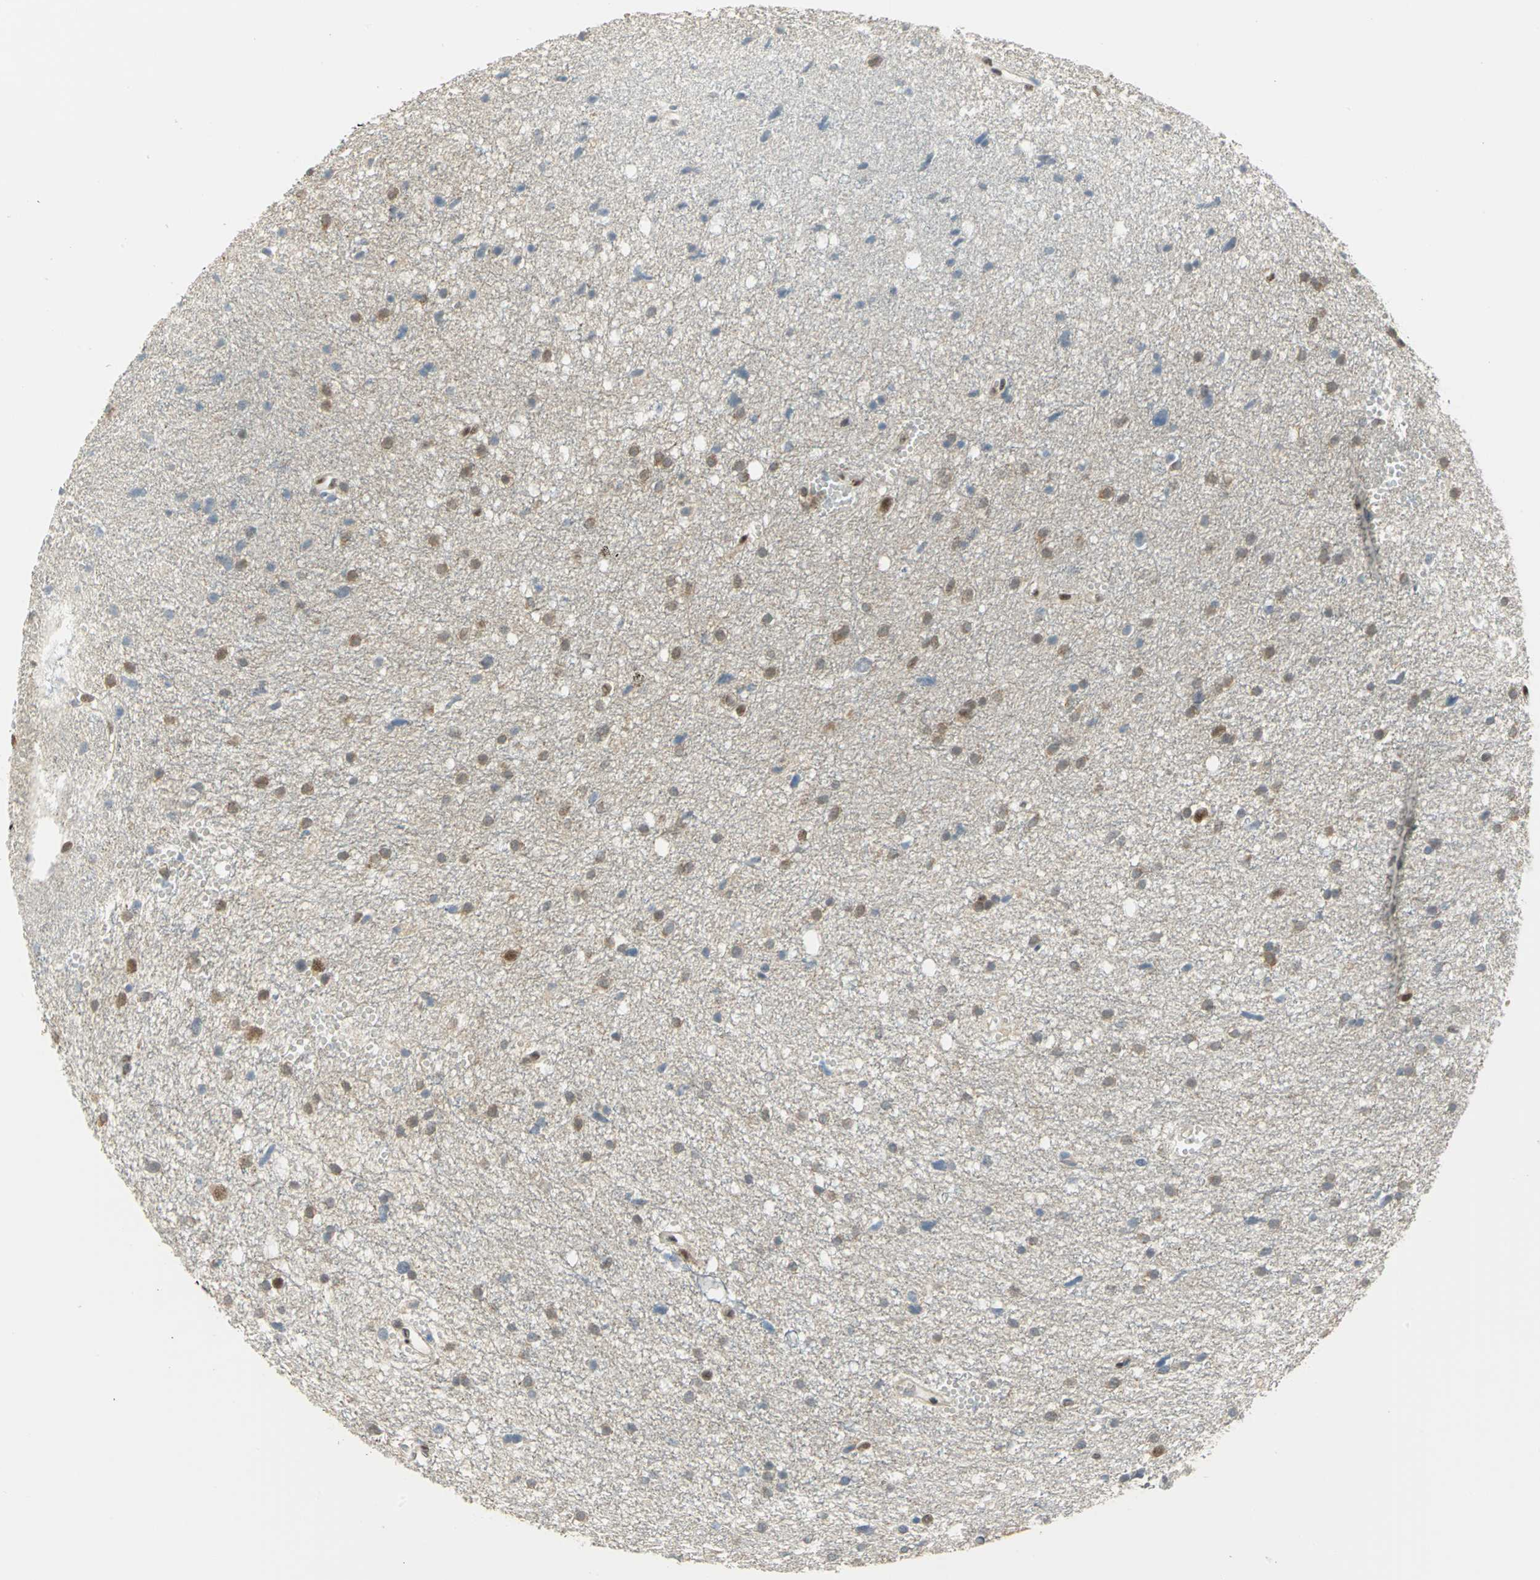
{"staining": {"intensity": "moderate", "quantity": "25%-75%", "location": "cytoplasmic/membranous,nuclear"}, "tissue": "glioma", "cell_type": "Tumor cells", "image_type": "cancer", "snomed": [{"axis": "morphology", "description": "Glioma, malignant, High grade"}, {"axis": "topography", "description": "Brain"}], "caption": "Immunohistochemistry (IHC) image of neoplastic tissue: malignant glioma (high-grade) stained using IHC displays medium levels of moderate protein expression localized specifically in the cytoplasmic/membranous and nuclear of tumor cells, appearing as a cytoplasmic/membranous and nuclear brown color.", "gene": "RBFOX2", "patient": {"sex": "female", "age": 59}}